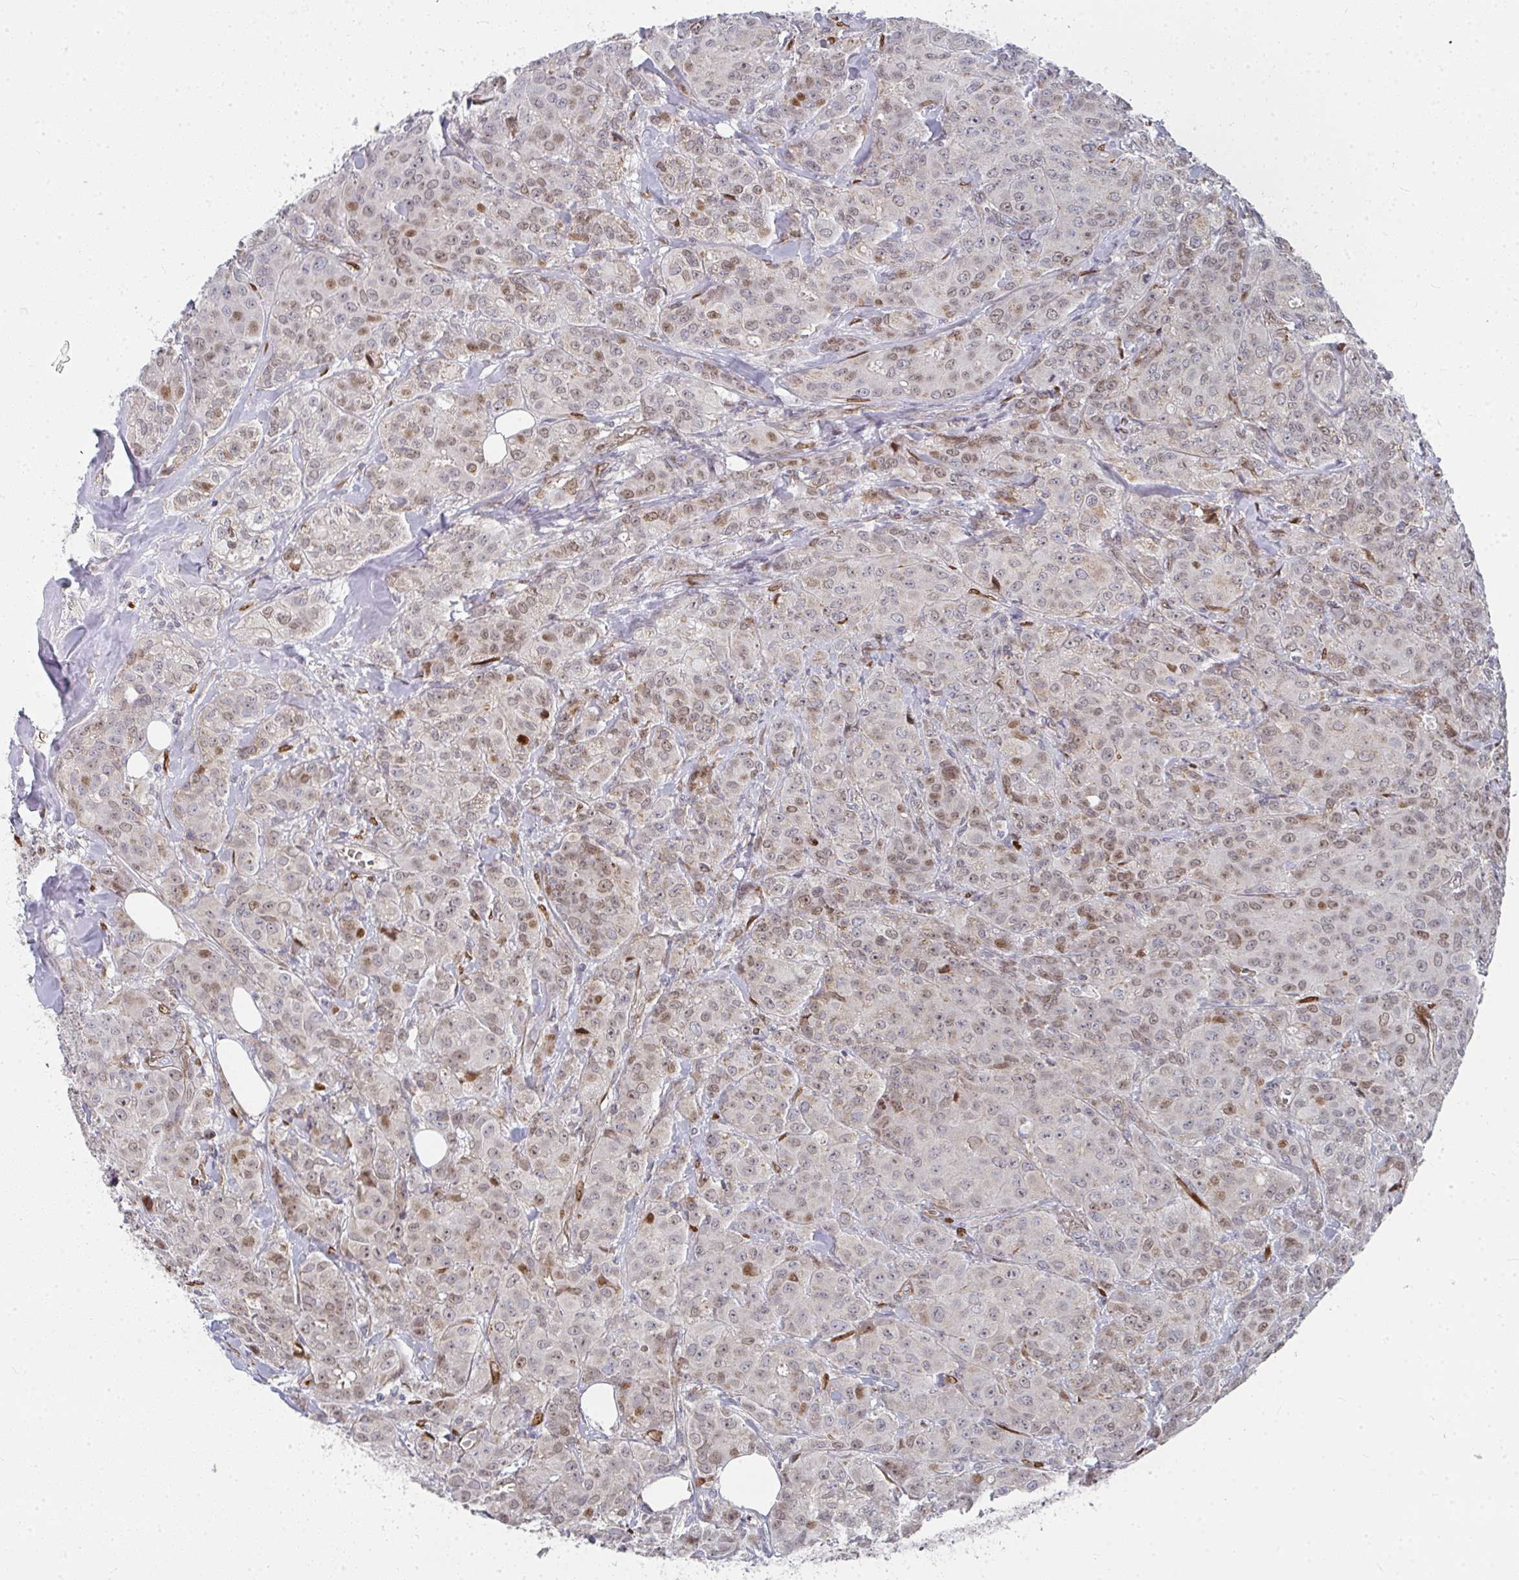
{"staining": {"intensity": "moderate", "quantity": "25%-75%", "location": "nuclear"}, "tissue": "breast cancer", "cell_type": "Tumor cells", "image_type": "cancer", "snomed": [{"axis": "morphology", "description": "Normal tissue, NOS"}, {"axis": "morphology", "description": "Duct carcinoma"}, {"axis": "topography", "description": "Breast"}], "caption": "Brown immunohistochemical staining in breast cancer reveals moderate nuclear positivity in about 25%-75% of tumor cells. Immunohistochemistry stains the protein of interest in brown and the nuclei are stained blue.", "gene": "RHEBL1", "patient": {"sex": "female", "age": 43}}